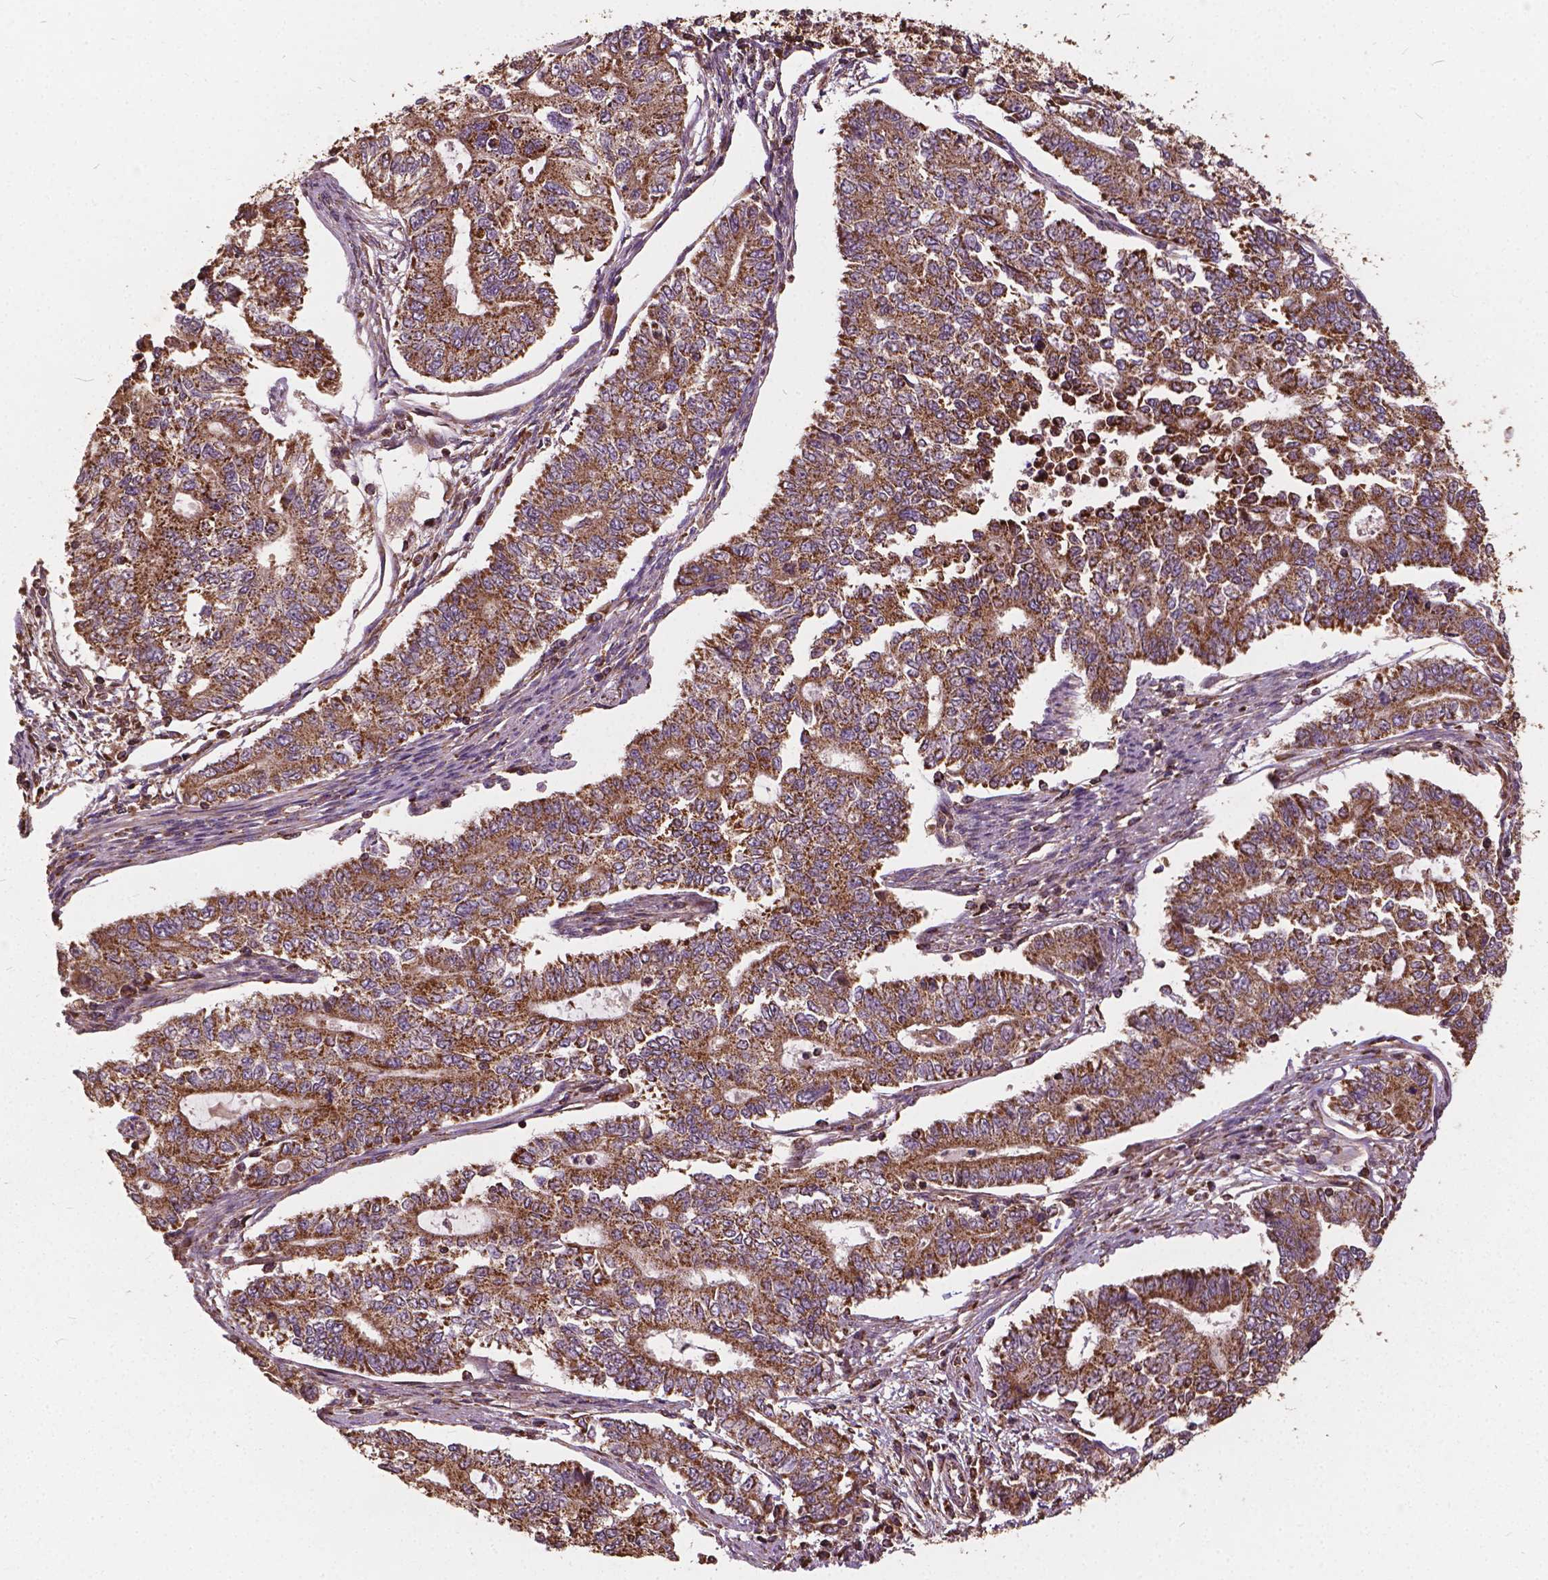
{"staining": {"intensity": "strong", "quantity": ">75%", "location": "cytoplasmic/membranous"}, "tissue": "endometrial cancer", "cell_type": "Tumor cells", "image_type": "cancer", "snomed": [{"axis": "morphology", "description": "Adenocarcinoma, NOS"}, {"axis": "topography", "description": "Uterus"}], "caption": "This micrograph exhibits endometrial adenocarcinoma stained with IHC to label a protein in brown. The cytoplasmic/membranous of tumor cells show strong positivity for the protein. Nuclei are counter-stained blue.", "gene": "UBXN2A", "patient": {"sex": "female", "age": 59}}